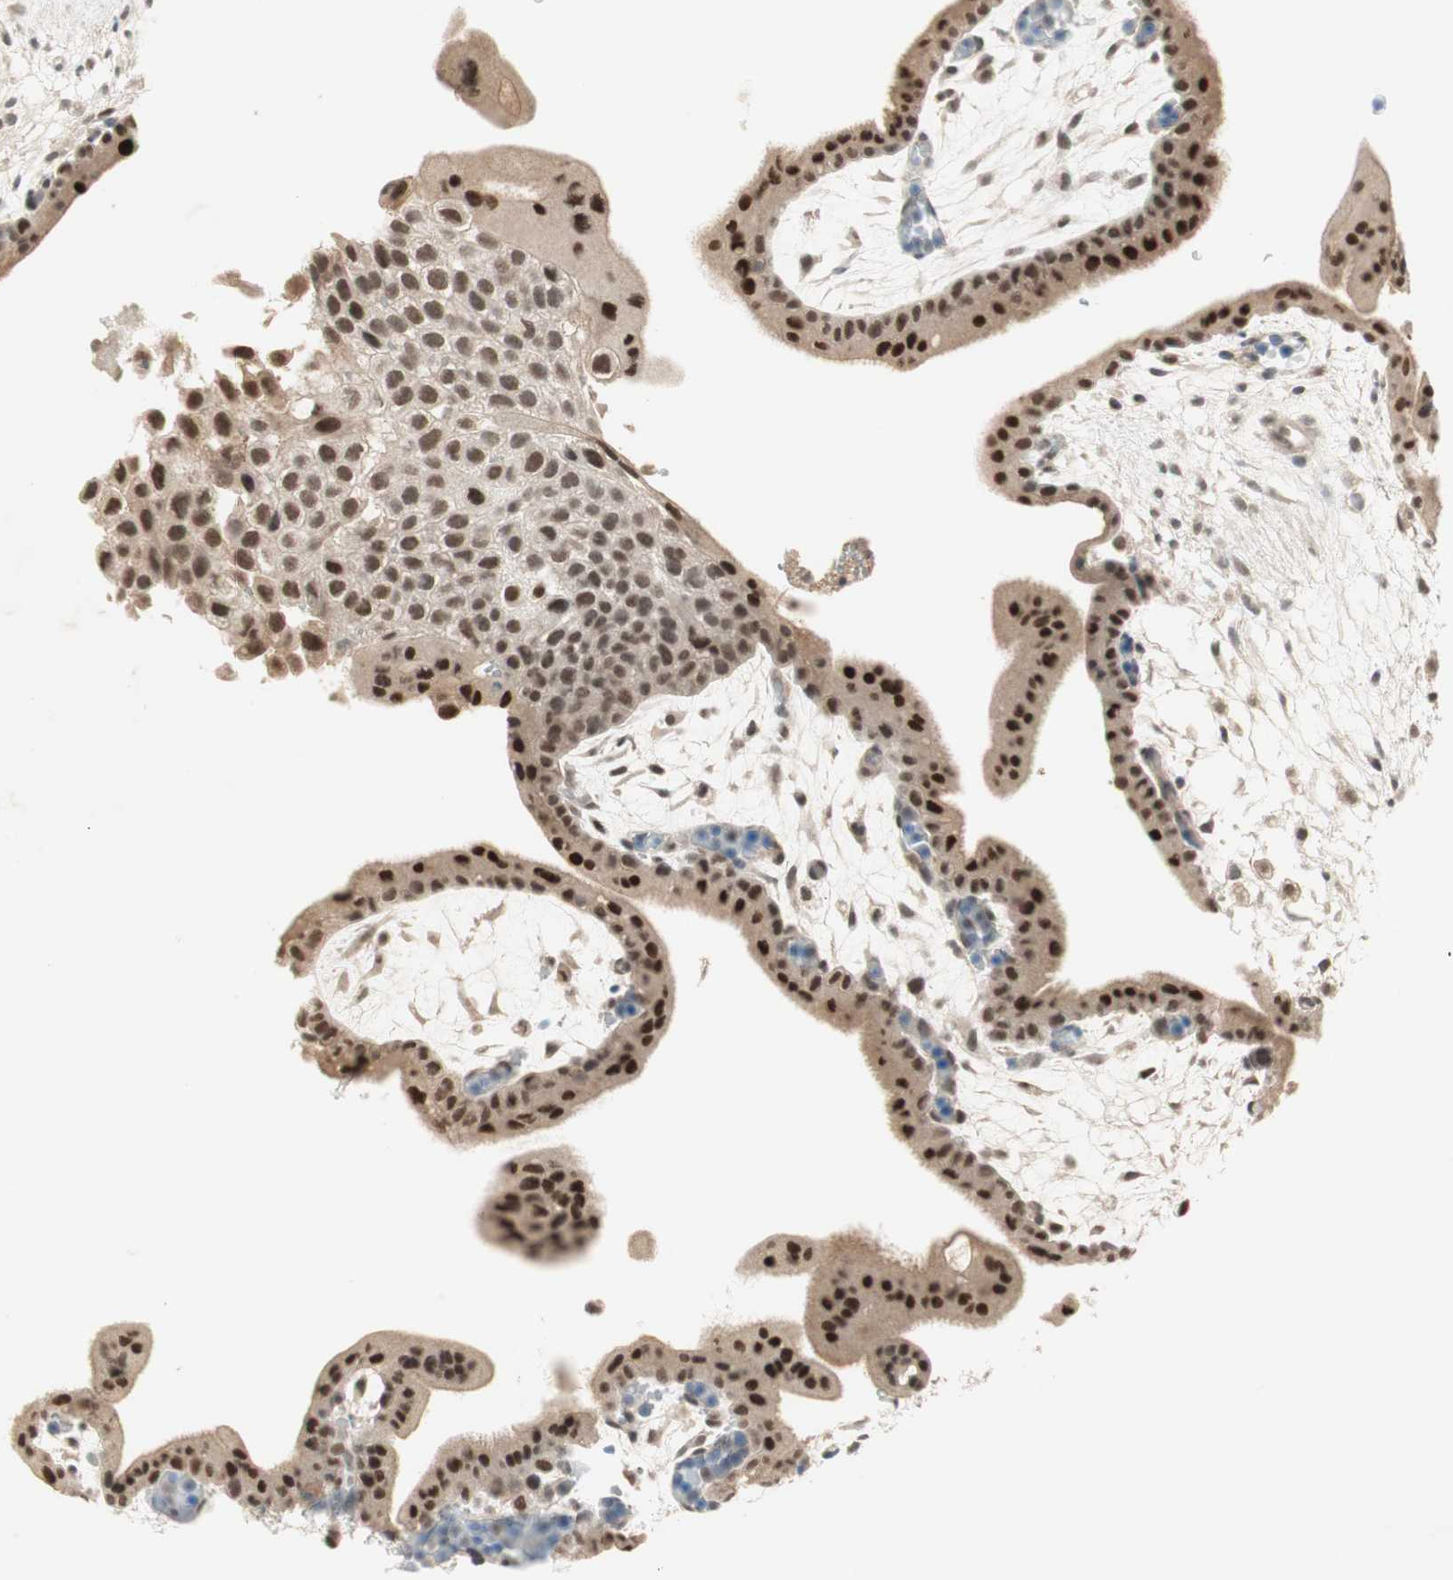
{"staining": {"intensity": "strong", "quantity": ">75%", "location": "nuclear"}, "tissue": "placenta", "cell_type": "Decidual cells", "image_type": "normal", "snomed": [{"axis": "morphology", "description": "Normal tissue, NOS"}, {"axis": "topography", "description": "Placenta"}], "caption": "Placenta stained with a protein marker reveals strong staining in decidual cells.", "gene": "RNGTT", "patient": {"sex": "female", "age": 35}}